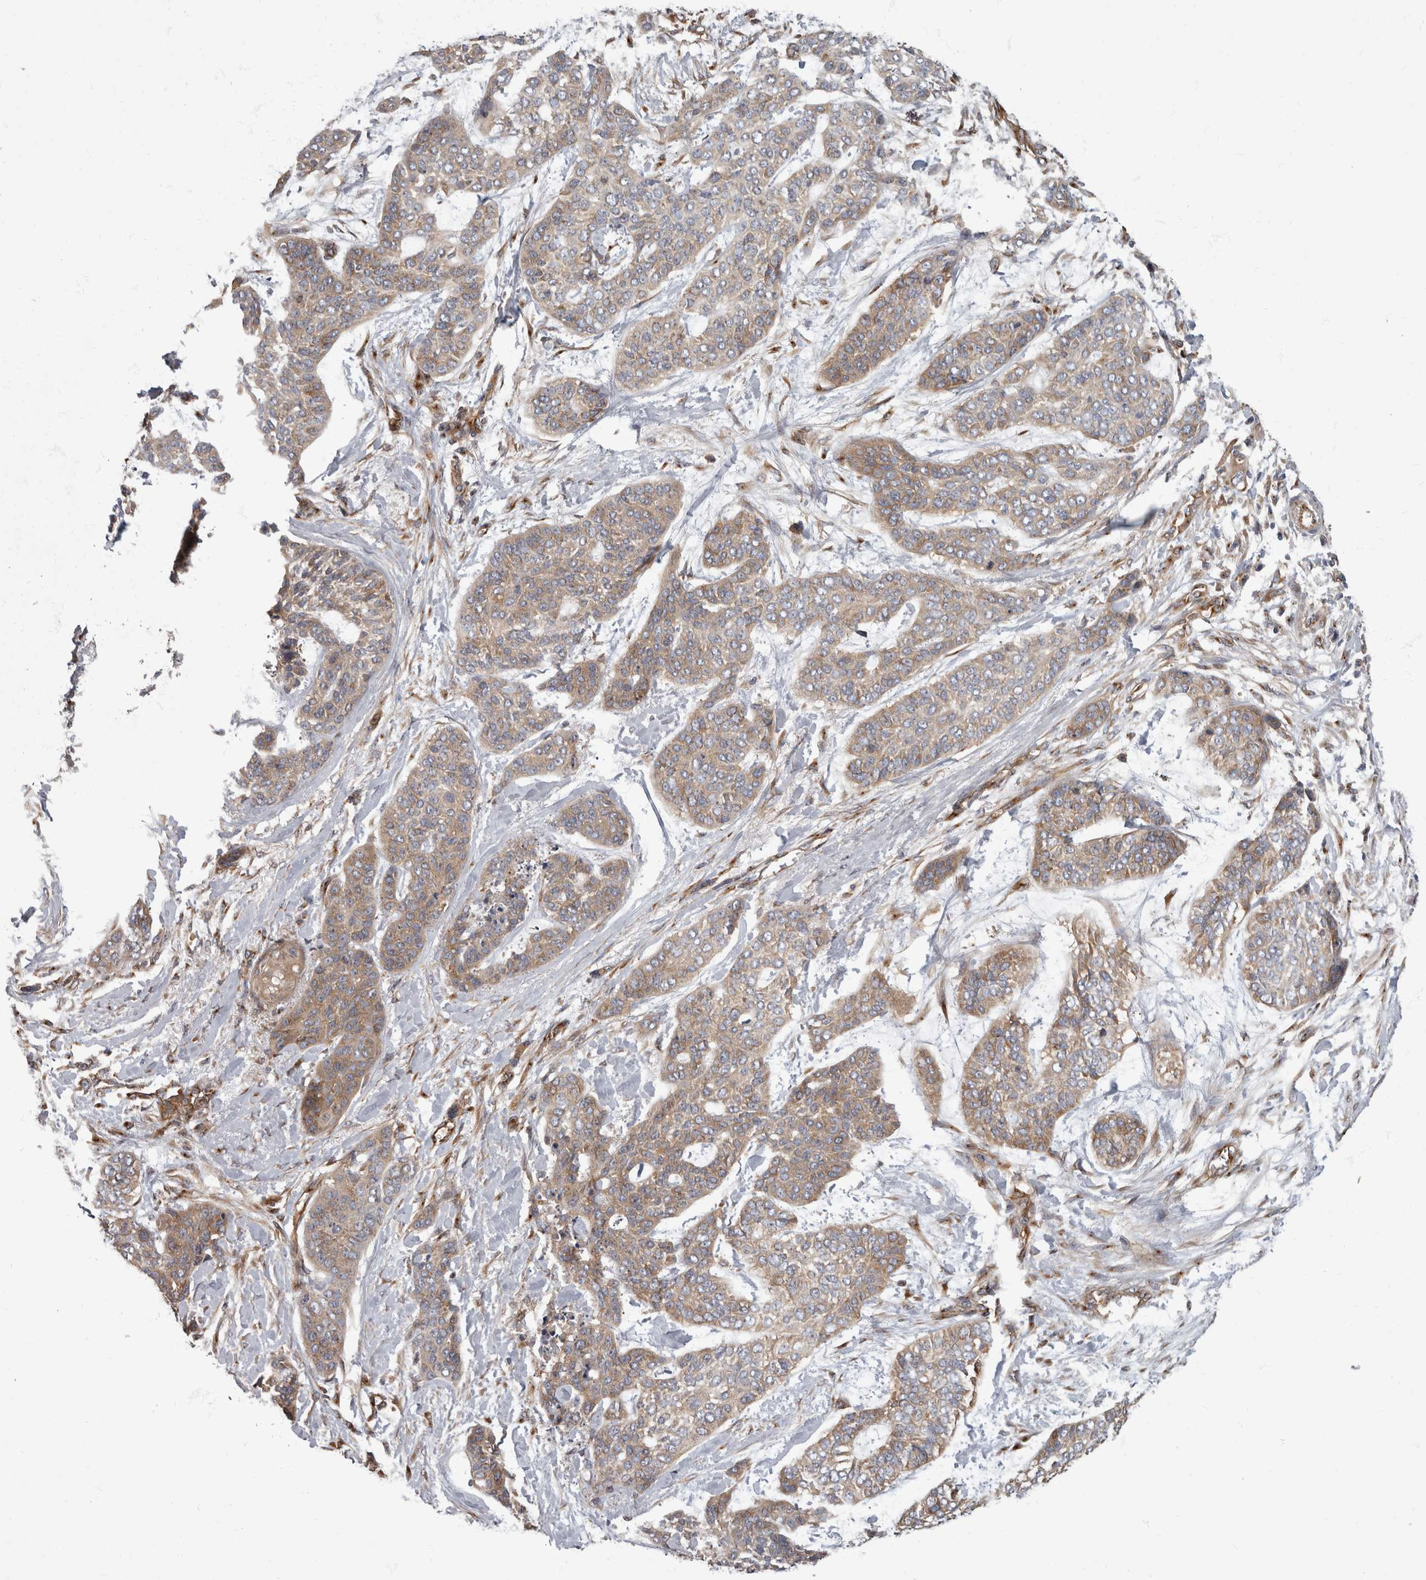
{"staining": {"intensity": "moderate", "quantity": ">75%", "location": "cytoplasmic/membranous"}, "tissue": "skin cancer", "cell_type": "Tumor cells", "image_type": "cancer", "snomed": [{"axis": "morphology", "description": "Basal cell carcinoma"}, {"axis": "topography", "description": "Skin"}], "caption": "About >75% of tumor cells in skin basal cell carcinoma show moderate cytoplasmic/membranous protein positivity as visualized by brown immunohistochemical staining.", "gene": "HOOK3", "patient": {"sex": "female", "age": 64}}